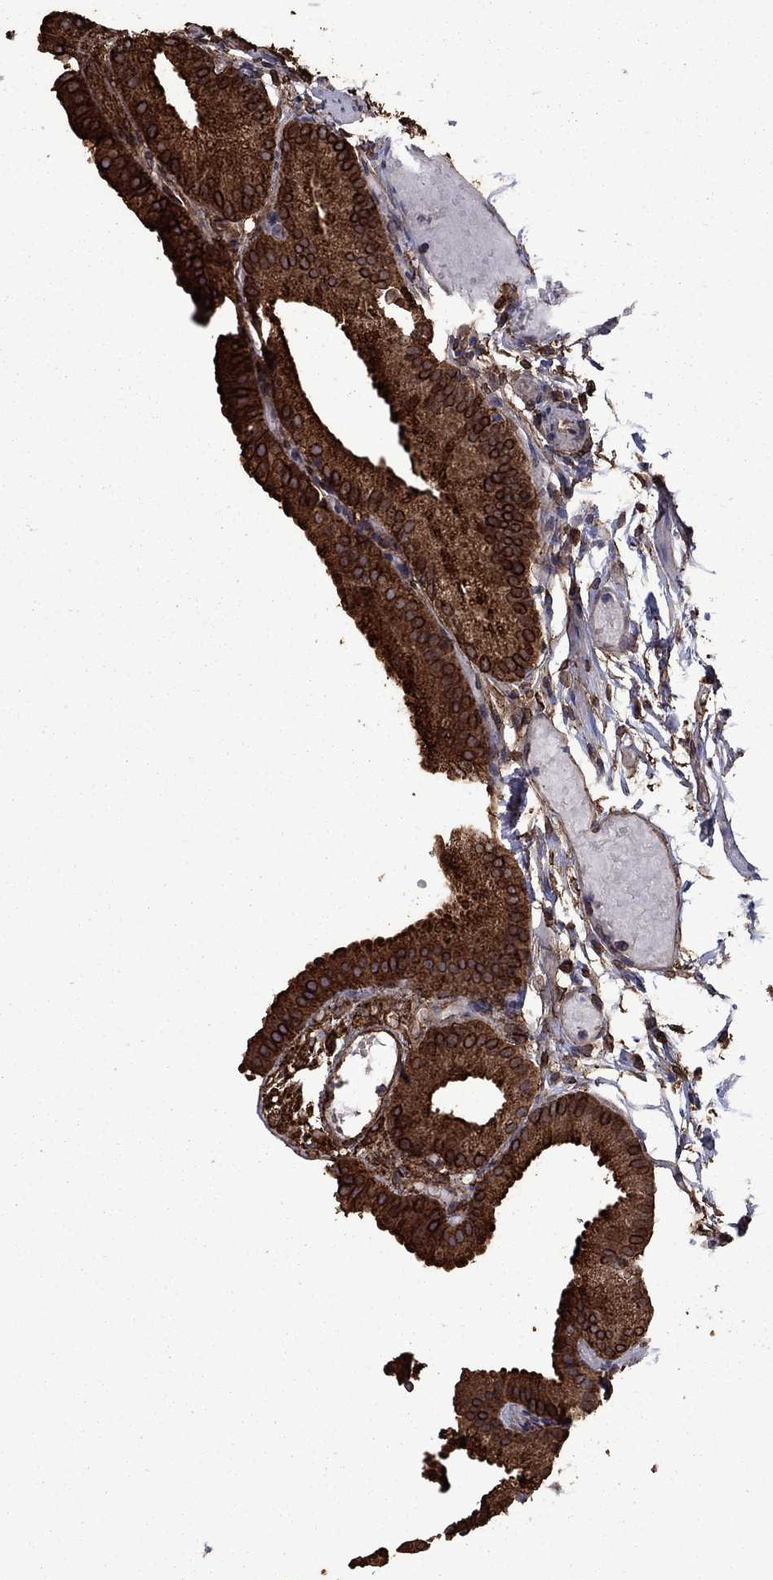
{"staining": {"intensity": "strong", "quantity": ">75%", "location": "cytoplasmic/membranous"}, "tissue": "gallbladder", "cell_type": "Glandular cells", "image_type": "normal", "snomed": [{"axis": "morphology", "description": "Normal tissue, NOS"}, {"axis": "topography", "description": "Gallbladder"}], "caption": "A high-resolution histopathology image shows immunohistochemistry (IHC) staining of unremarkable gallbladder, which shows strong cytoplasmic/membranous positivity in about >75% of glandular cells. (brown staining indicates protein expression, while blue staining denotes nuclei).", "gene": "PLAU", "patient": {"sex": "female", "age": 45}}